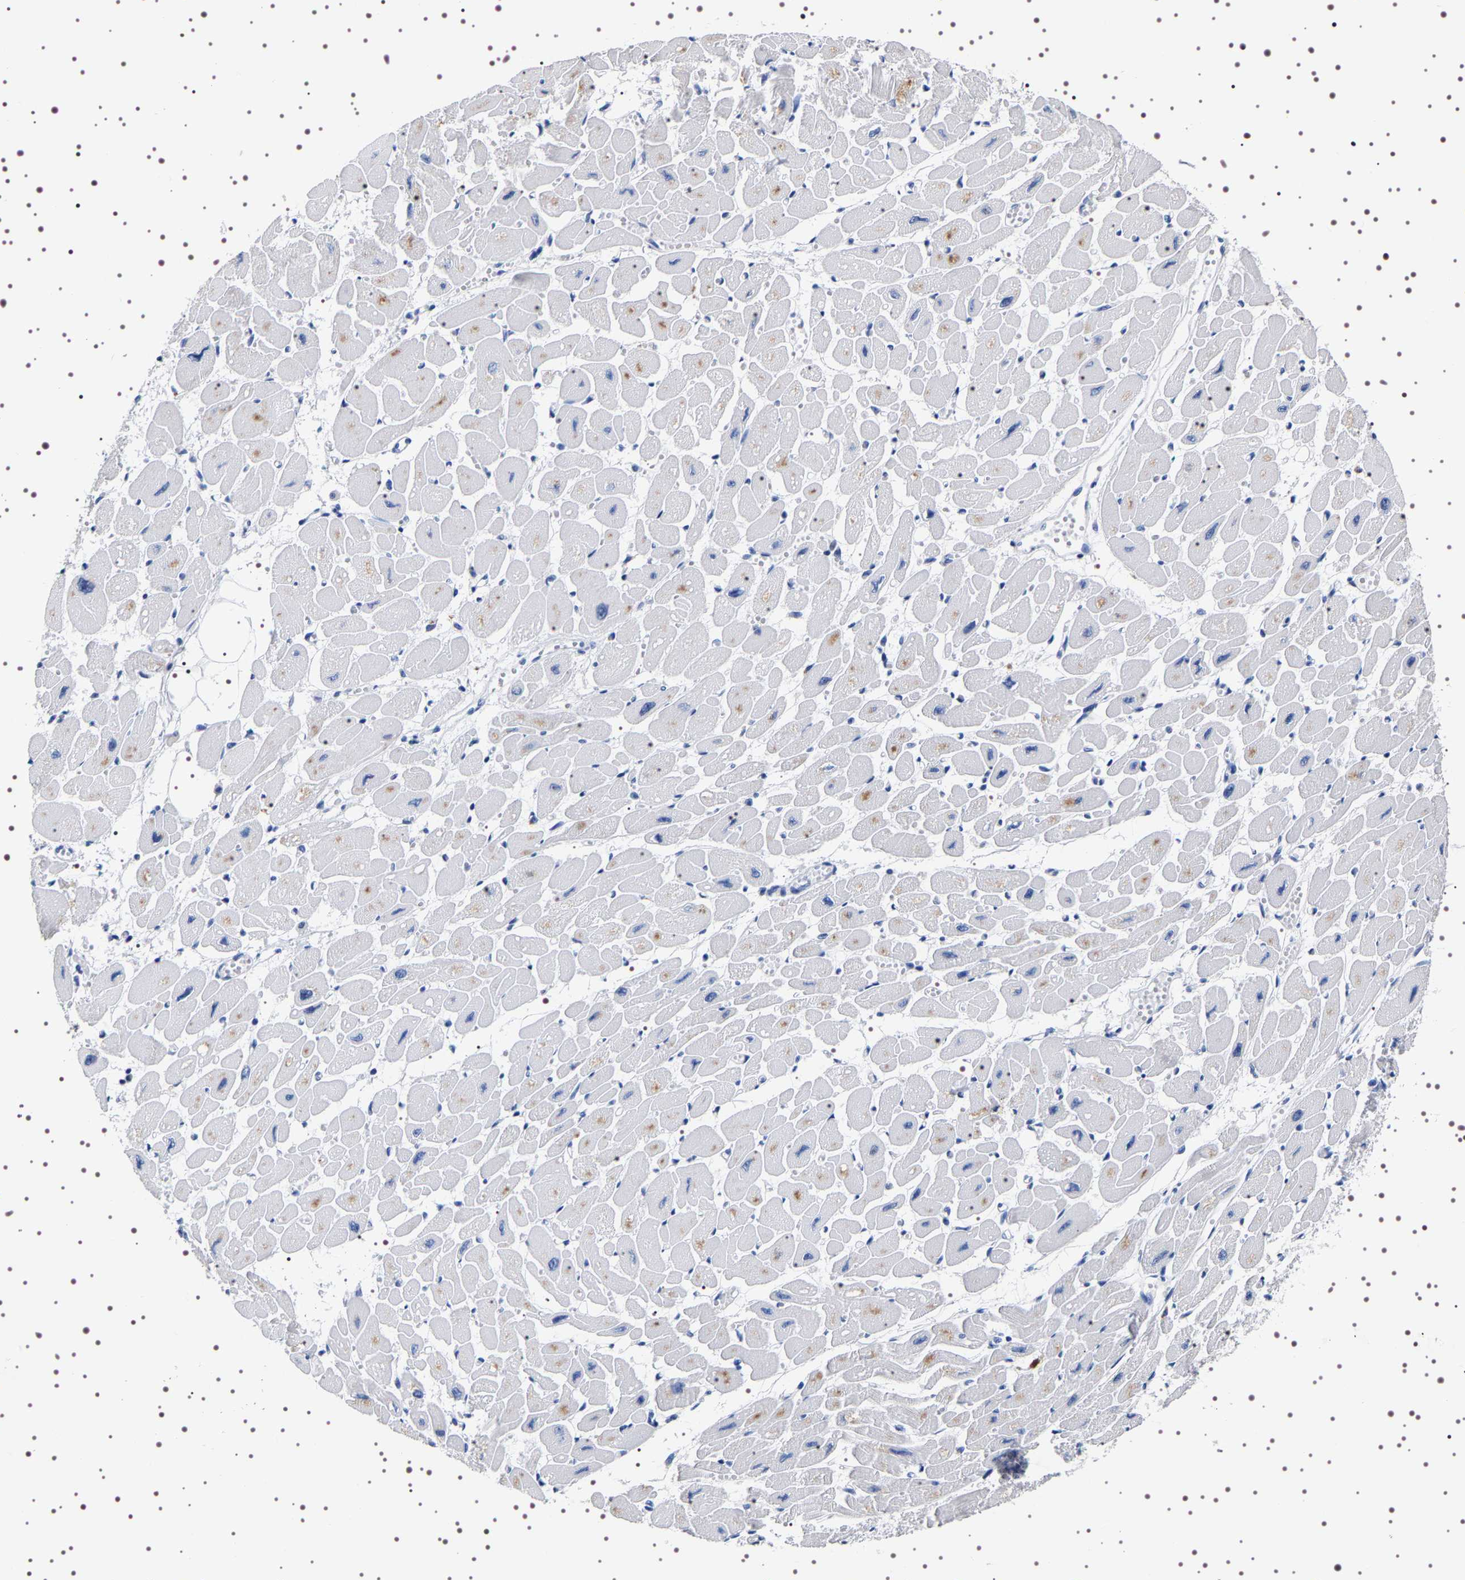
{"staining": {"intensity": "moderate", "quantity": "<25%", "location": "cytoplasmic/membranous"}, "tissue": "heart muscle", "cell_type": "Cardiomyocytes", "image_type": "normal", "snomed": [{"axis": "morphology", "description": "Normal tissue, NOS"}, {"axis": "topography", "description": "Heart"}], "caption": "Immunohistochemistry (DAB) staining of benign human heart muscle demonstrates moderate cytoplasmic/membranous protein expression in about <25% of cardiomyocytes.", "gene": "UBQLN3", "patient": {"sex": "female", "age": 54}}